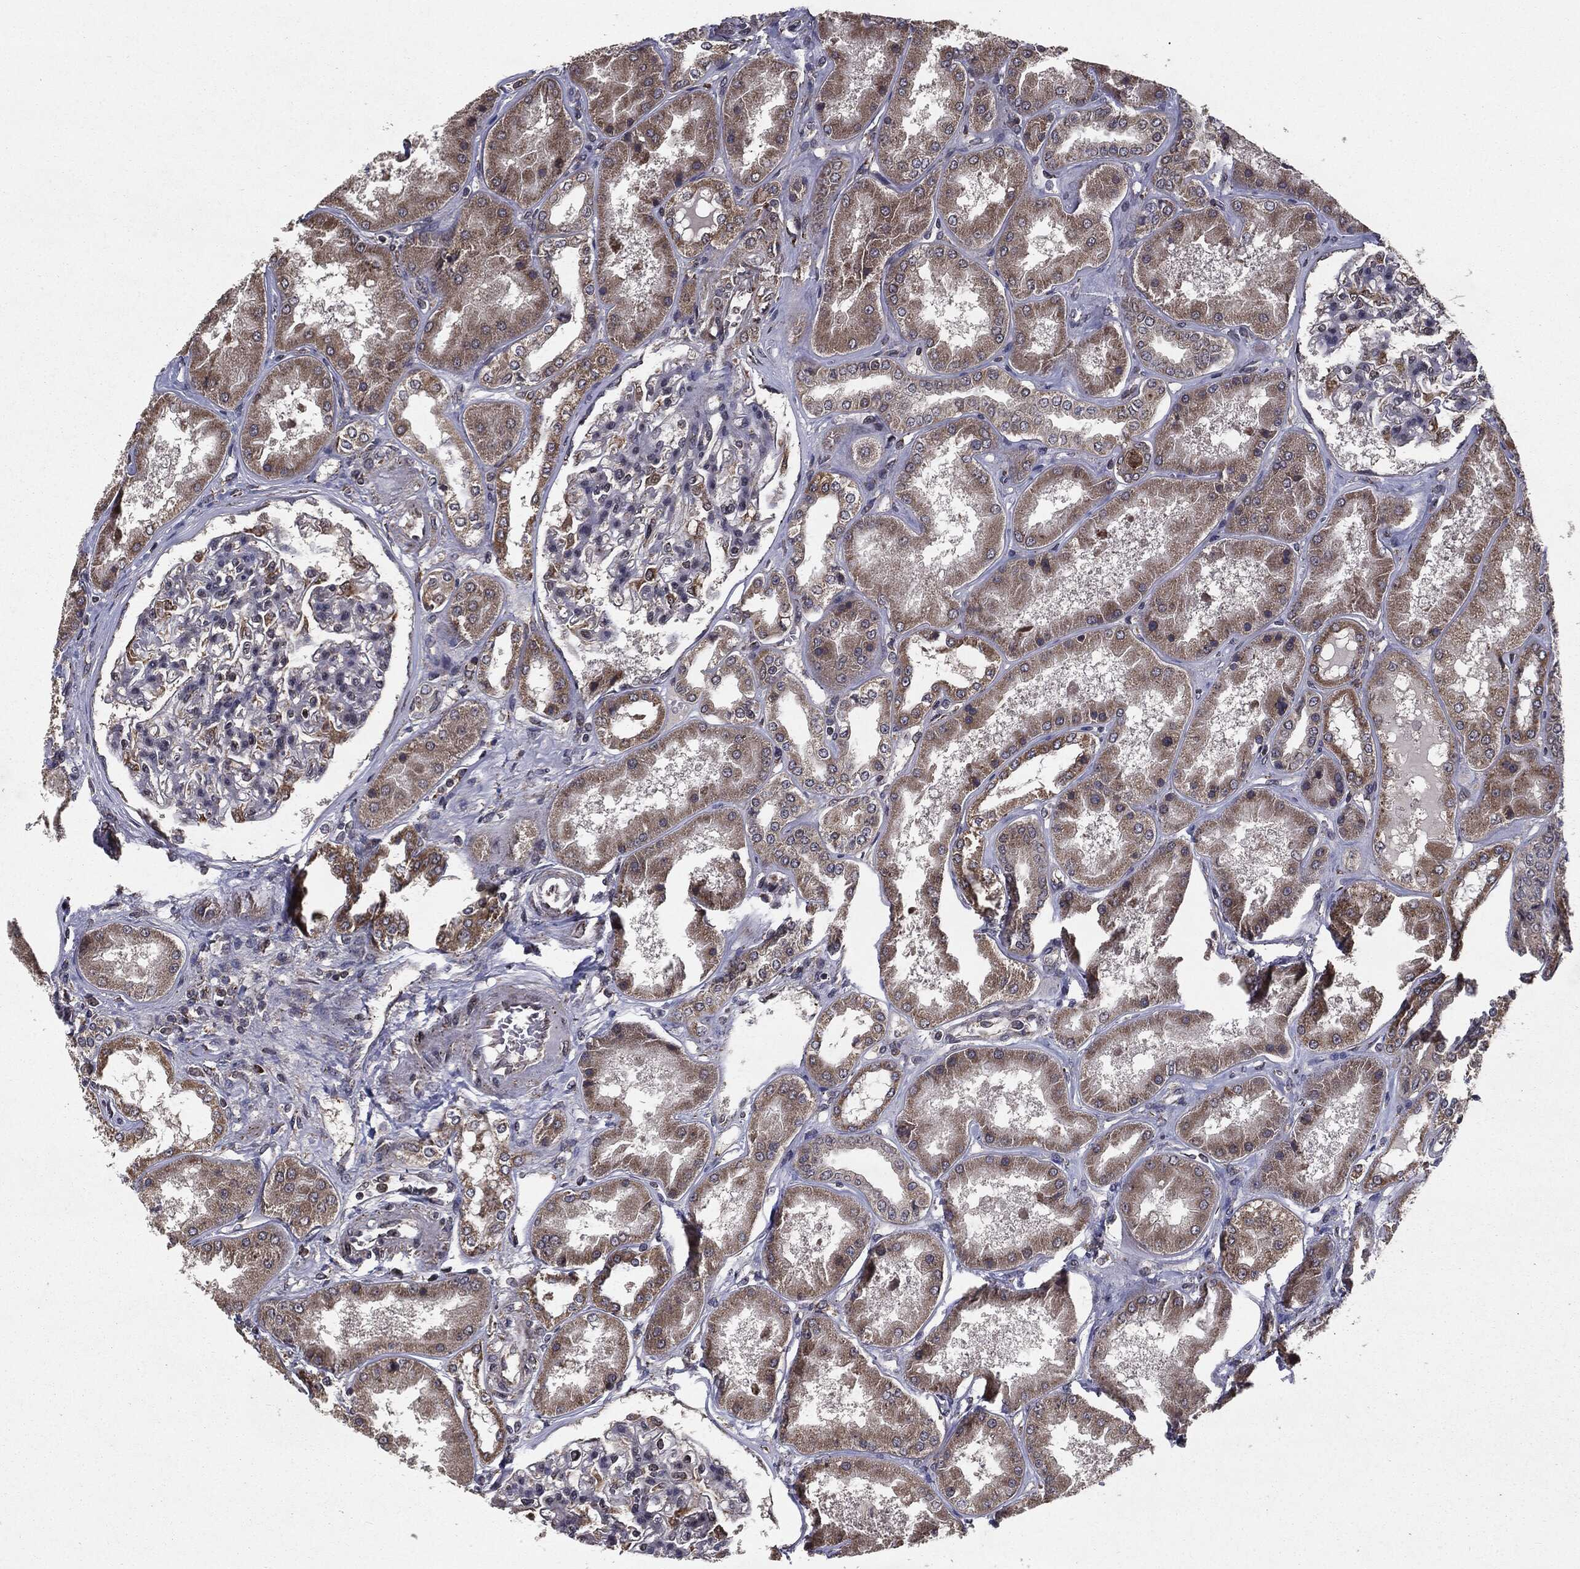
{"staining": {"intensity": "moderate", "quantity": "<25%", "location": "cytoplasmic/membranous"}, "tissue": "kidney", "cell_type": "Cells in glomeruli", "image_type": "normal", "snomed": [{"axis": "morphology", "description": "Normal tissue, NOS"}, {"axis": "topography", "description": "Kidney"}], "caption": "An IHC photomicrograph of unremarkable tissue is shown. Protein staining in brown labels moderate cytoplasmic/membranous positivity in kidney within cells in glomeruli.", "gene": "HDAC5", "patient": {"sex": "female", "age": 56}}